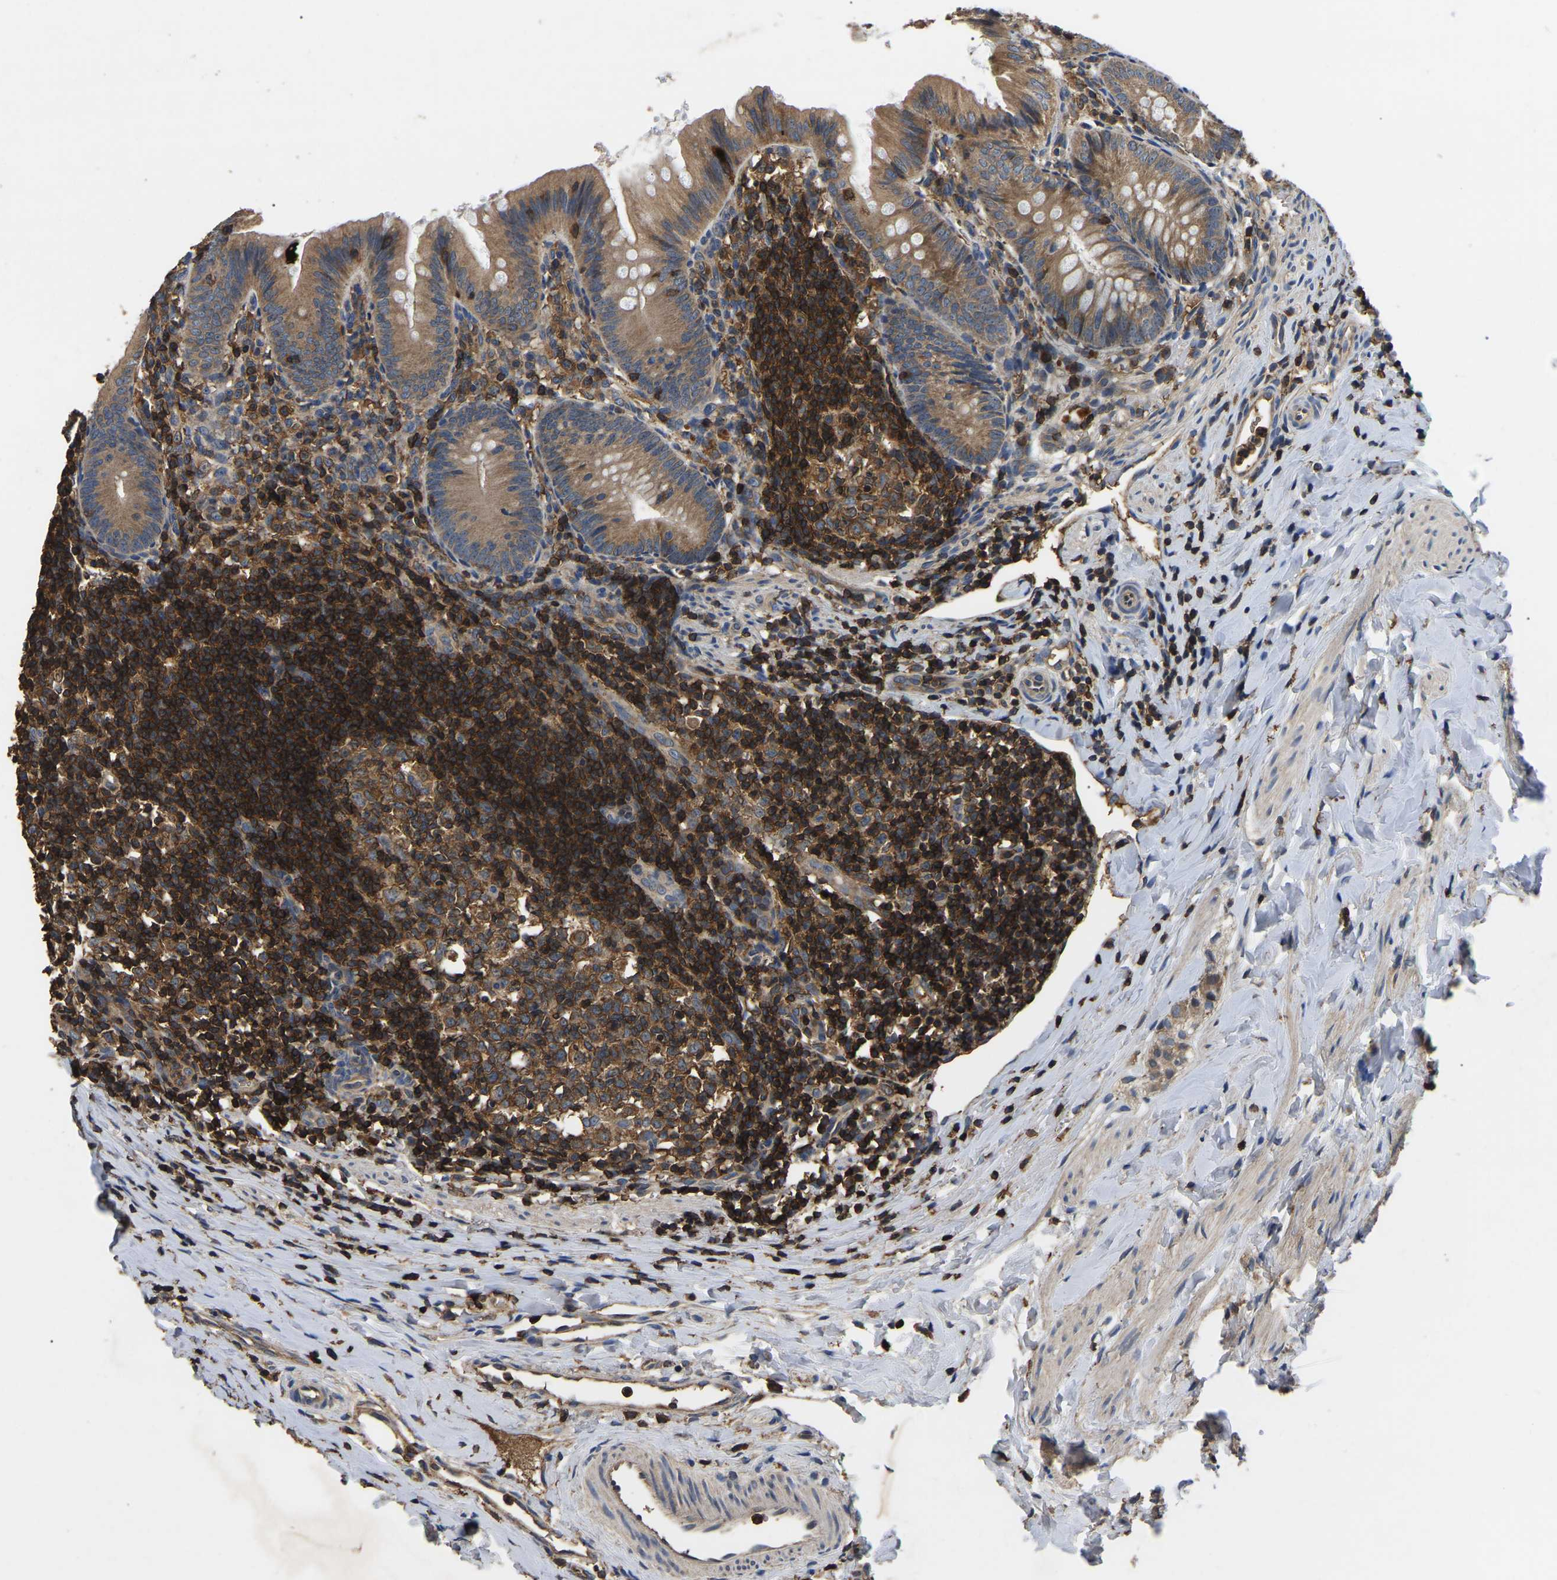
{"staining": {"intensity": "moderate", "quantity": ">75%", "location": "cytoplasmic/membranous"}, "tissue": "appendix", "cell_type": "Glandular cells", "image_type": "normal", "snomed": [{"axis": "morphology", "description": "Normal tissue, NOS"}, {"axis": "topography", "description": "Appendix"}], "caption": "A brown stain highlights moderate cytoplasmic/membranous positivity of a protein in glandular cells of unremarkable appendix. The protein of interest is stained brown, and the nuclei are stained in blue (DAB (3,3'-diaminobenzidine) IHC with brightfield microscopy, high magnification).", "gene": "SMPD2", "patient": {"sex": "male", "age": 1}}